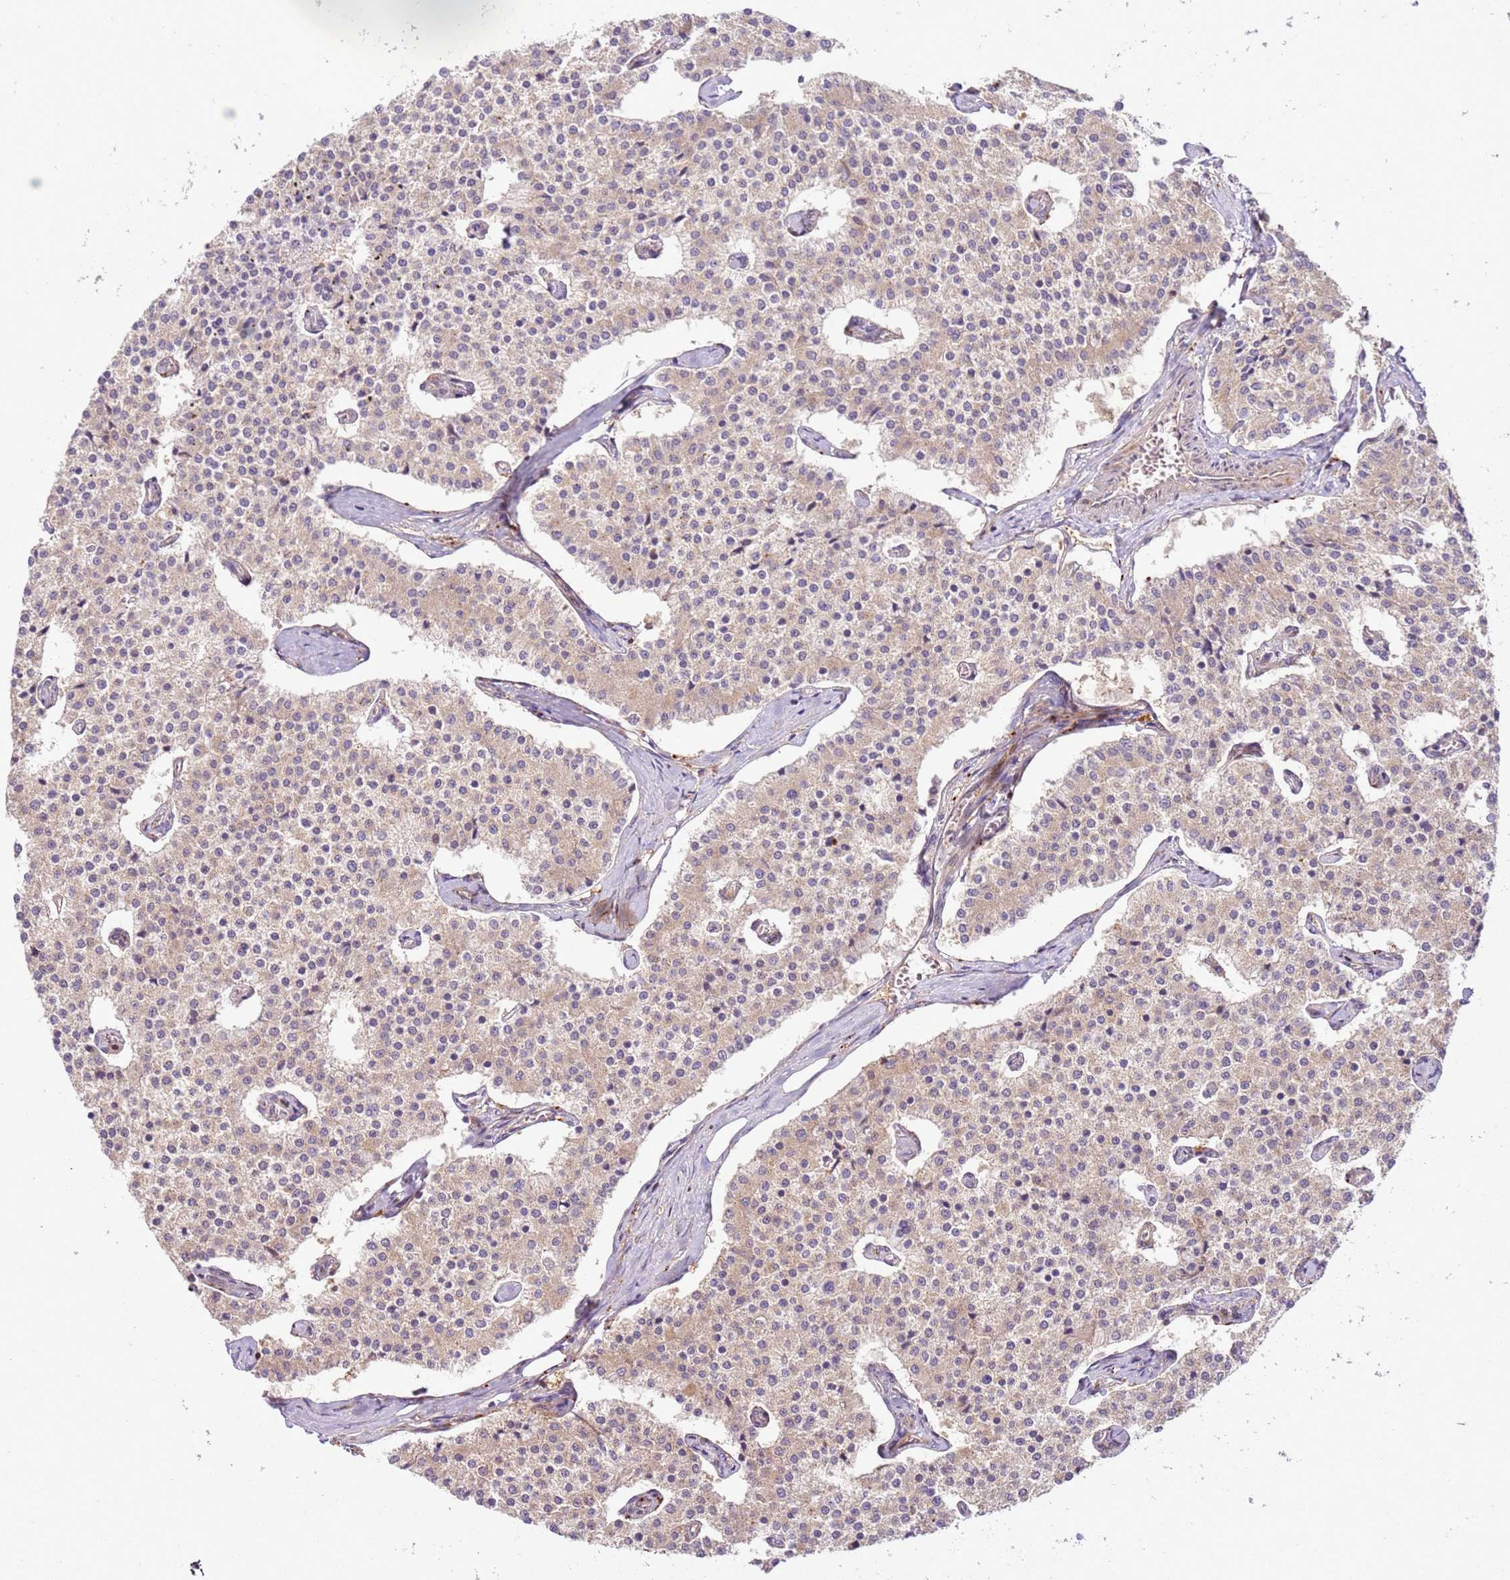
{"staining": {"intensity": "weak", "quantity": "25%-75%", "location": "cytoplasmic/membranous"}, "tissue": "carcinoid", "cell_type": "Tumor cells", "image_type": "cancer", "snomed": [{"axis": "morphology", "description": "Carcinoid, malignant, NOS"}, {"axis": "topography", "description": "Colon"}], "caption": "Carcinoid (malignant) stained with DAB (3,3'-diaminobenzidine) immunohistochemistry demonstrates low levels of weak cytoplasmic/membranous expression in approximately 25%-75% of tumor cells.", "gene": "ZNF624", "patient": {"sex": "female", "age": 52}}